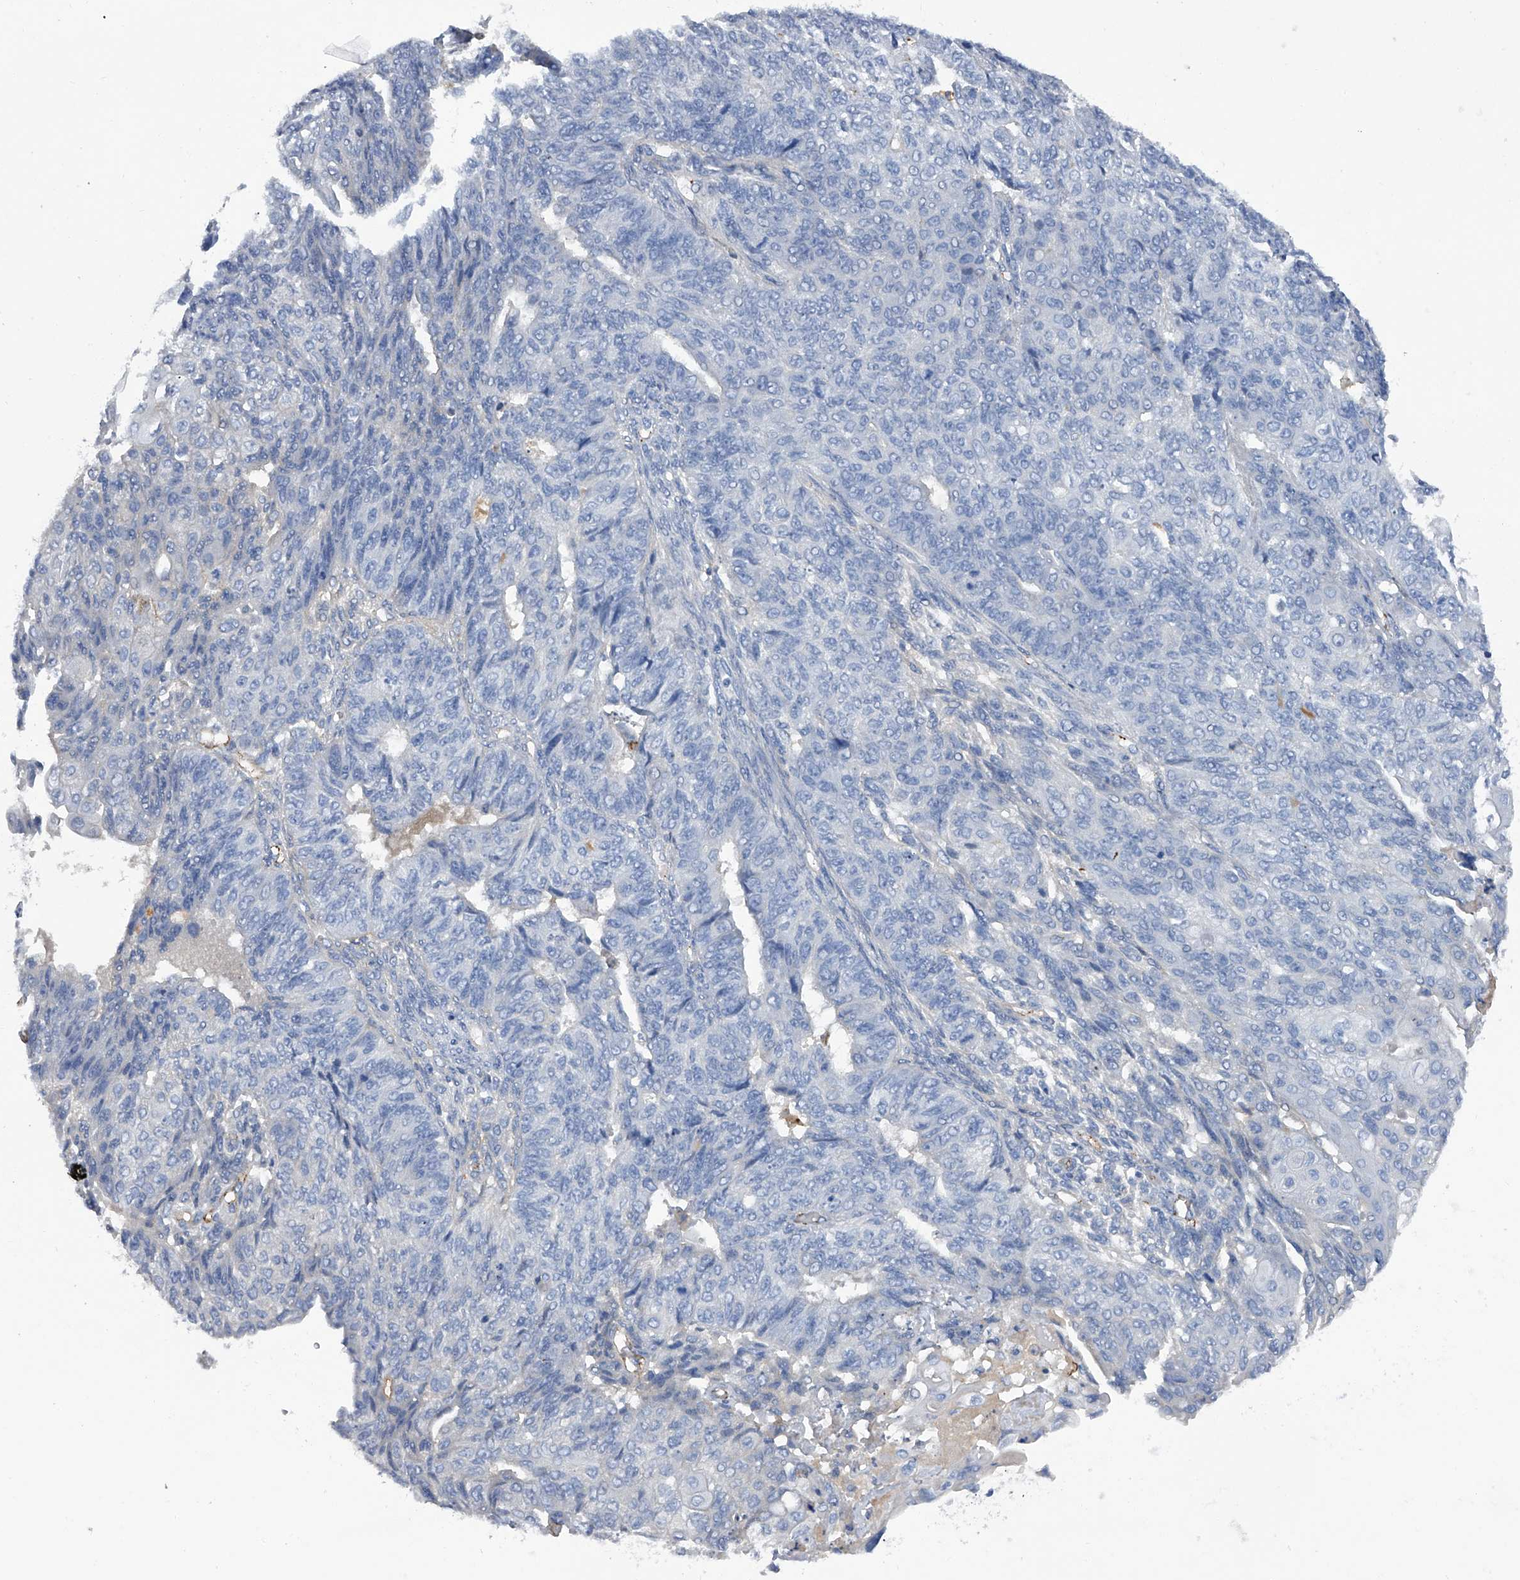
{"staining": {"intensity": "negative", "quantity": "none", "location": "none"}, "tissue": "endometrial cancer", "cell_type": "Tumor cells", "image_type": "cancer", "snomed": [{"axis": "morphology", "description": "Adenocarcinoma, NOS"}, {"axis": "topography", "description": "Endometrium"}], "caption": "The immunohistochemistry (IHC) photomicrograph has no significant expression in tumor cells of adenocarcinoma (endometrial) tissue.", "gene": "RWDD2A", "patient": {"sex": "female", "age": 32}}